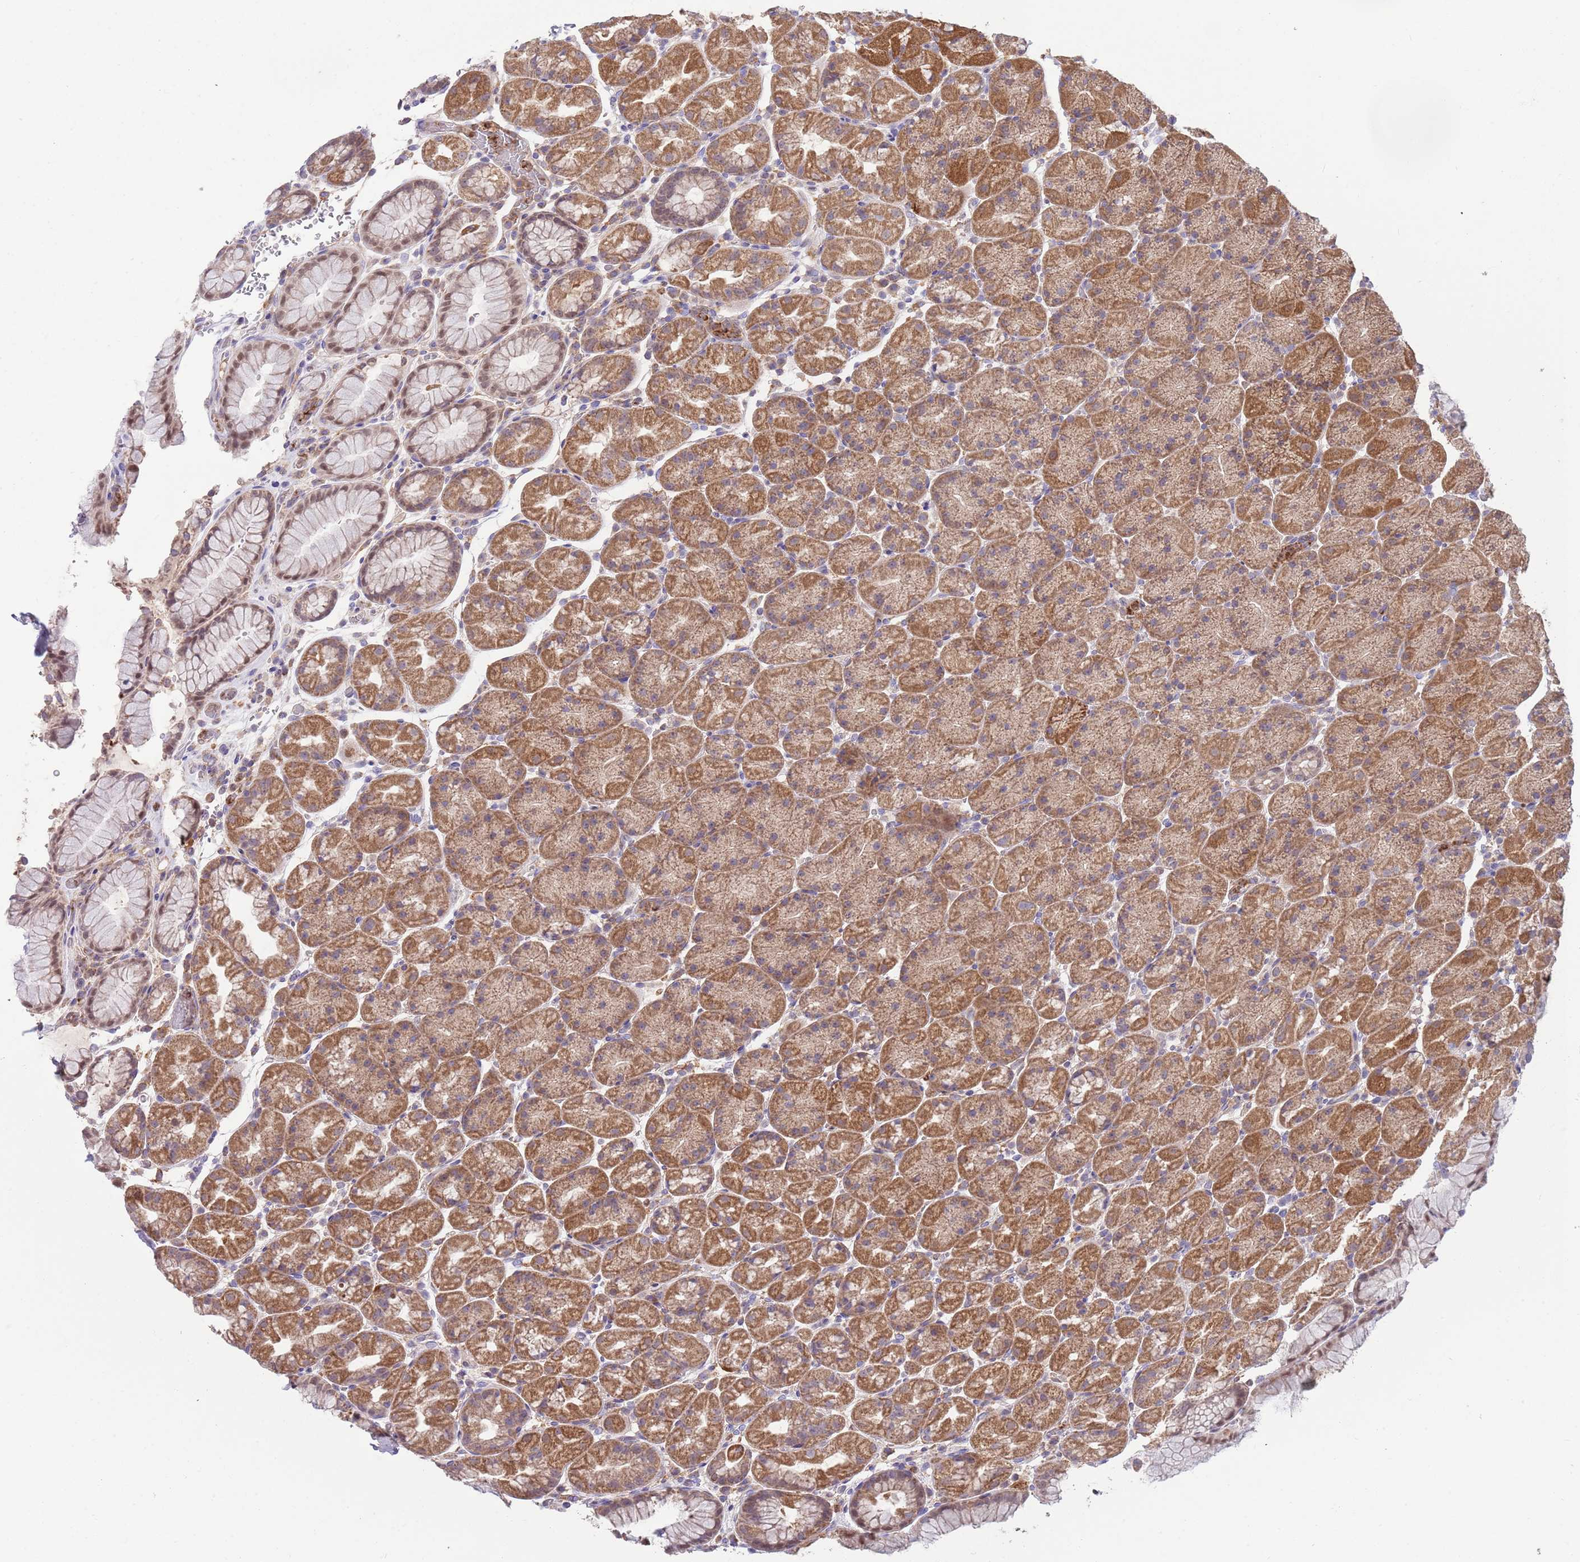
{"staining": {"intensity": "moderate", "quantity": ">75%", "location": "cytoplasmic/membranous"}, "tissue": "stomach", "cell_type": "Glandular cells", "image_type": "normal", "snomed": [{"axis": "morphology", "description": "Normal tissue, NOS"}, {"axis": "topography", "description": "Stomach, upper"}, {"axis": "topography", "description": "Stomach, lower"}], "caption": "This is an image of IHC staining of benign stomach, which shows moderate positivity in the cytoplasmic/membranous of glandular cells.", "gene": "DDT", "patient": {"sex": "male", "age": 67}}